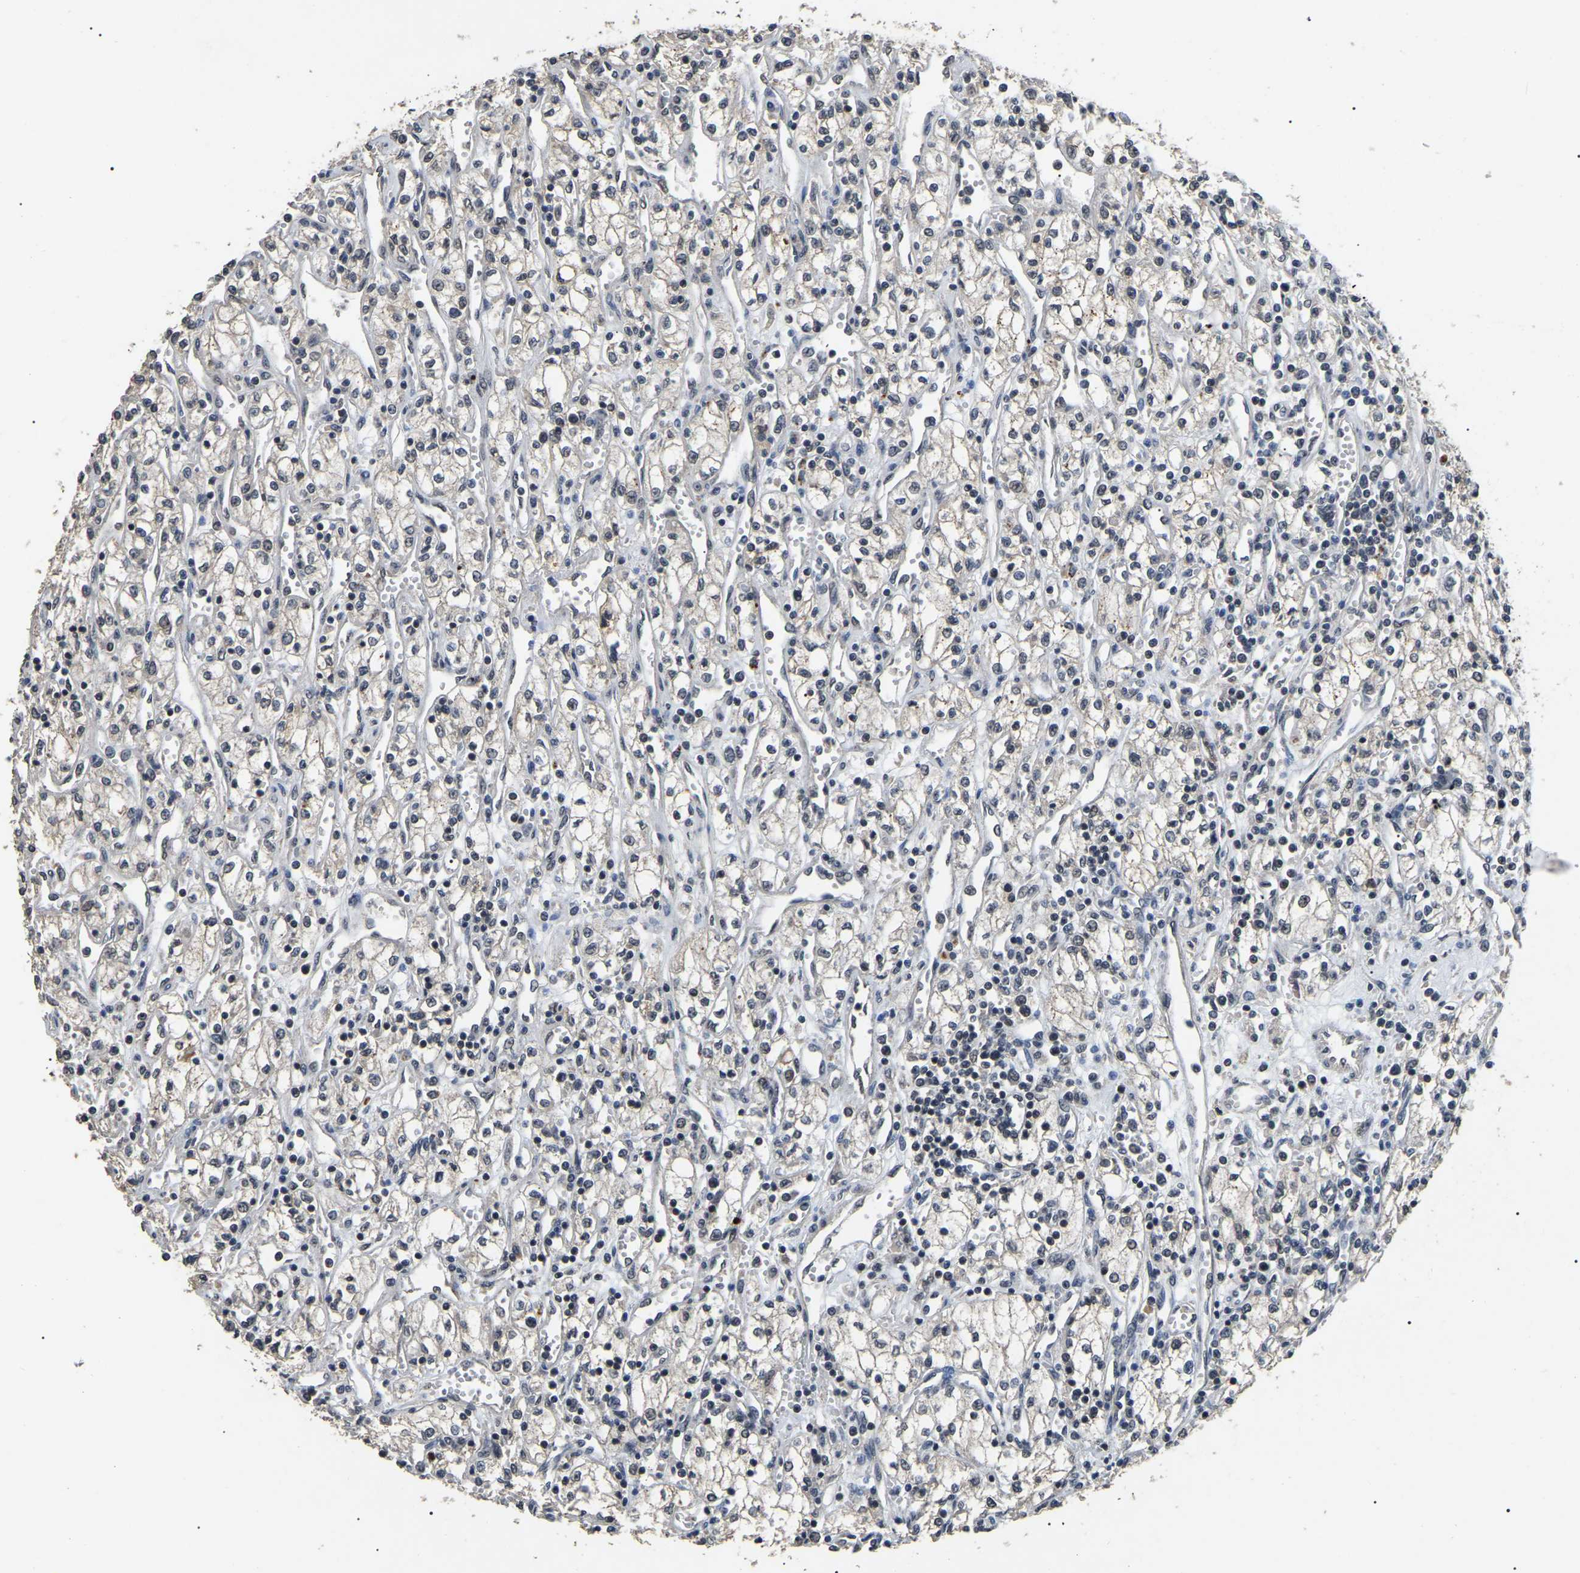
{"staining": {"intensity": "moderate", "quantity": "25%-75%", "location": "cytoplasmic/membranous"}, "tissue": "renal cancer", "cell_type": "Tumor cells", "image_type": "cancer", "snomed": [{"axis": "morphology", "description": "Adenocarcinoma, NOS"}, {"axis": "topography", "description": "Kidney"}], "caption": "Immunohistochemical staining of human renal cancer exhibits medium levels of moderate cytoplasmic/membranous staining in about 25%-75% of tumor cells.", "gene": "PPM1E", "patient": {"sex": "male", "age": 59}}